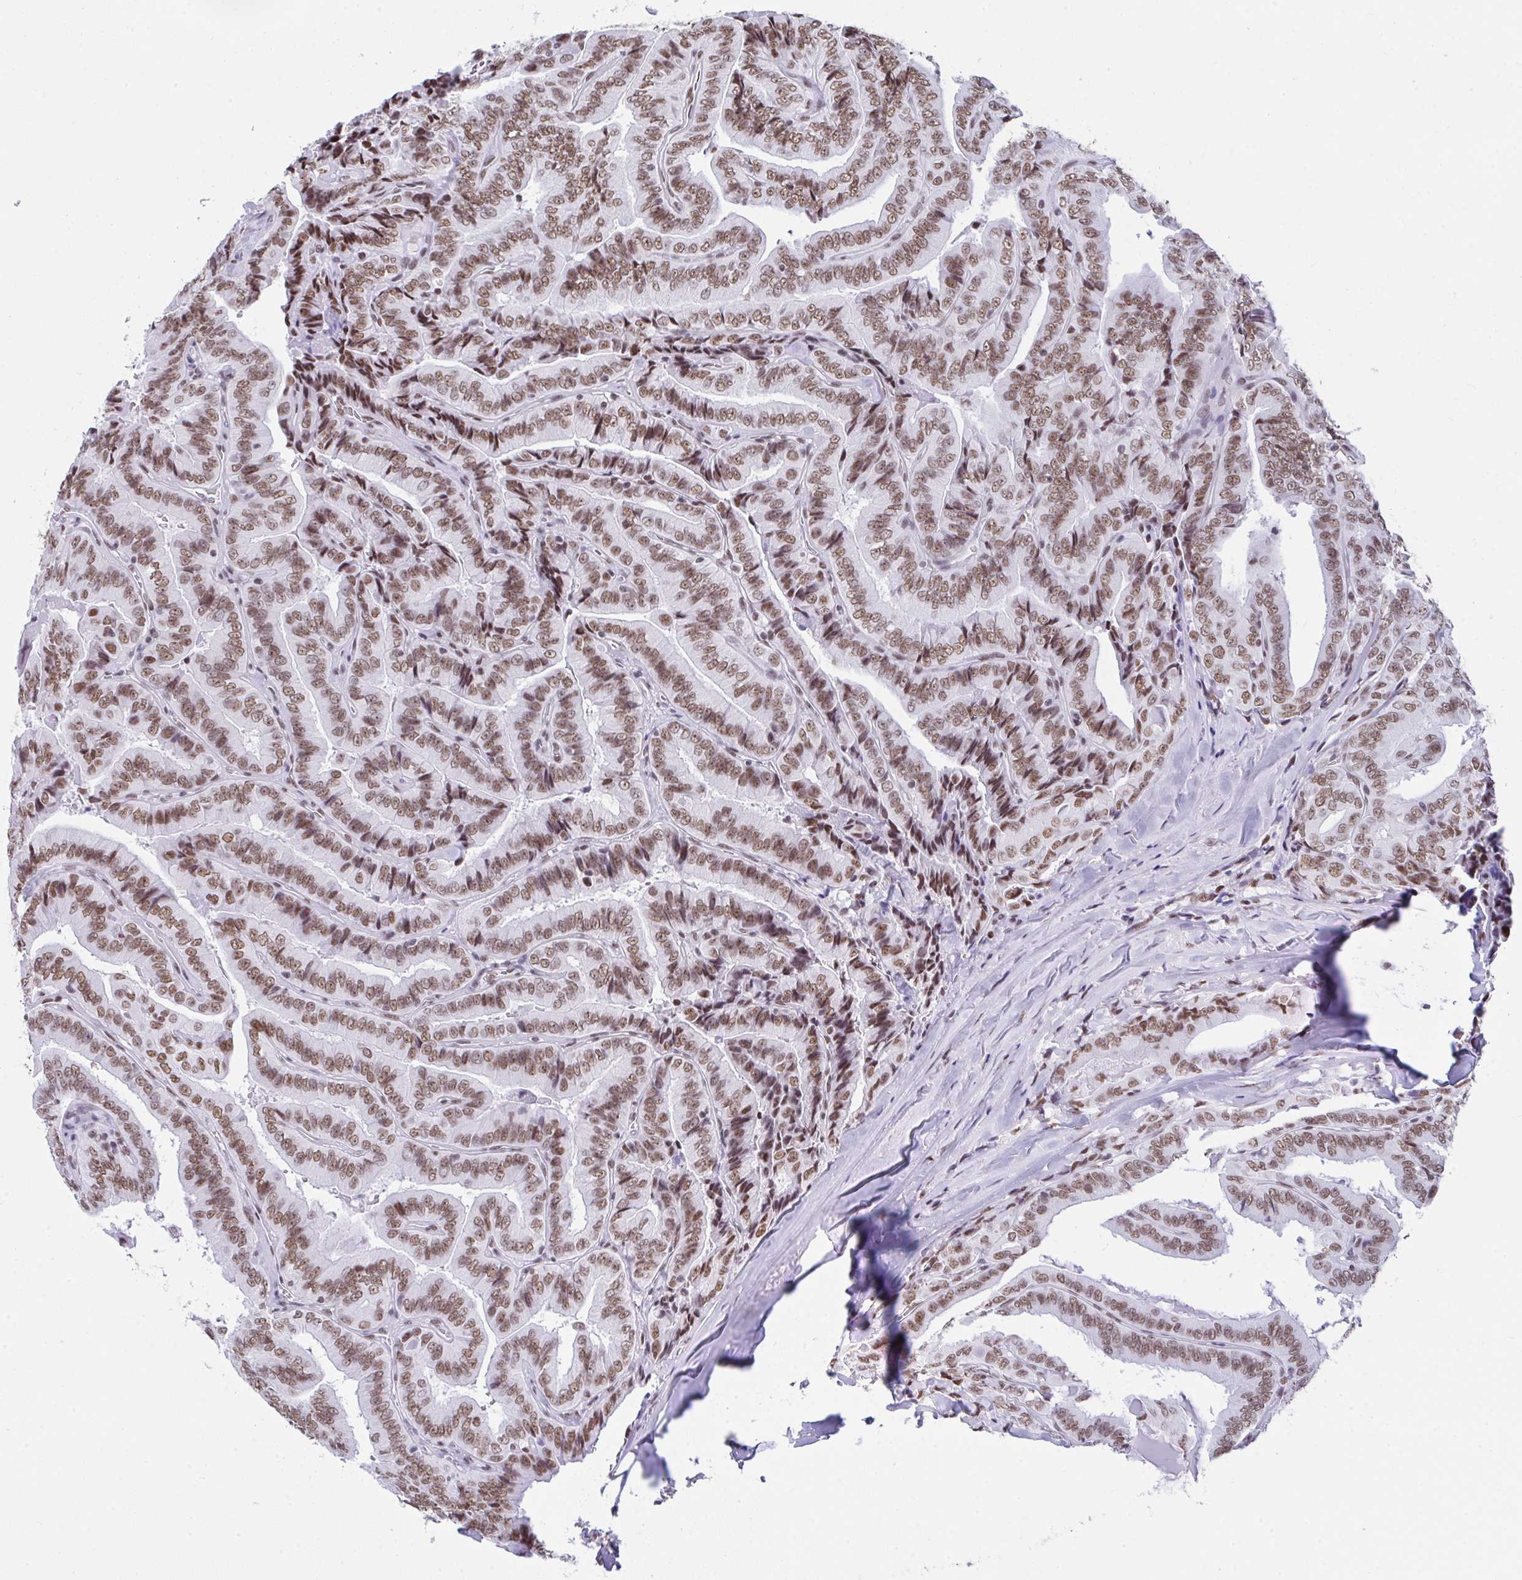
{"staining": {"intensity": "moderate", "quantity": ">75%", "location": "nuclear"}, "tissue": "thyroid cancer", "cell_type": "Tumor cells", "image_type": "cancer", "snomed": [{"axis": "morphology", "description": "Papillary adenocarcinoma, NOS"}, {"axis": "topography", "description": "Thyroid gland"}], "caption": "Tumor cells exhibit medium levels of moderate nuclear staining in approximately >75% of cells in human thyroid cancer (papillary adenocarcinoma).", "gene": "DDX52", "patient": {"sex": "male", "age": 61}}